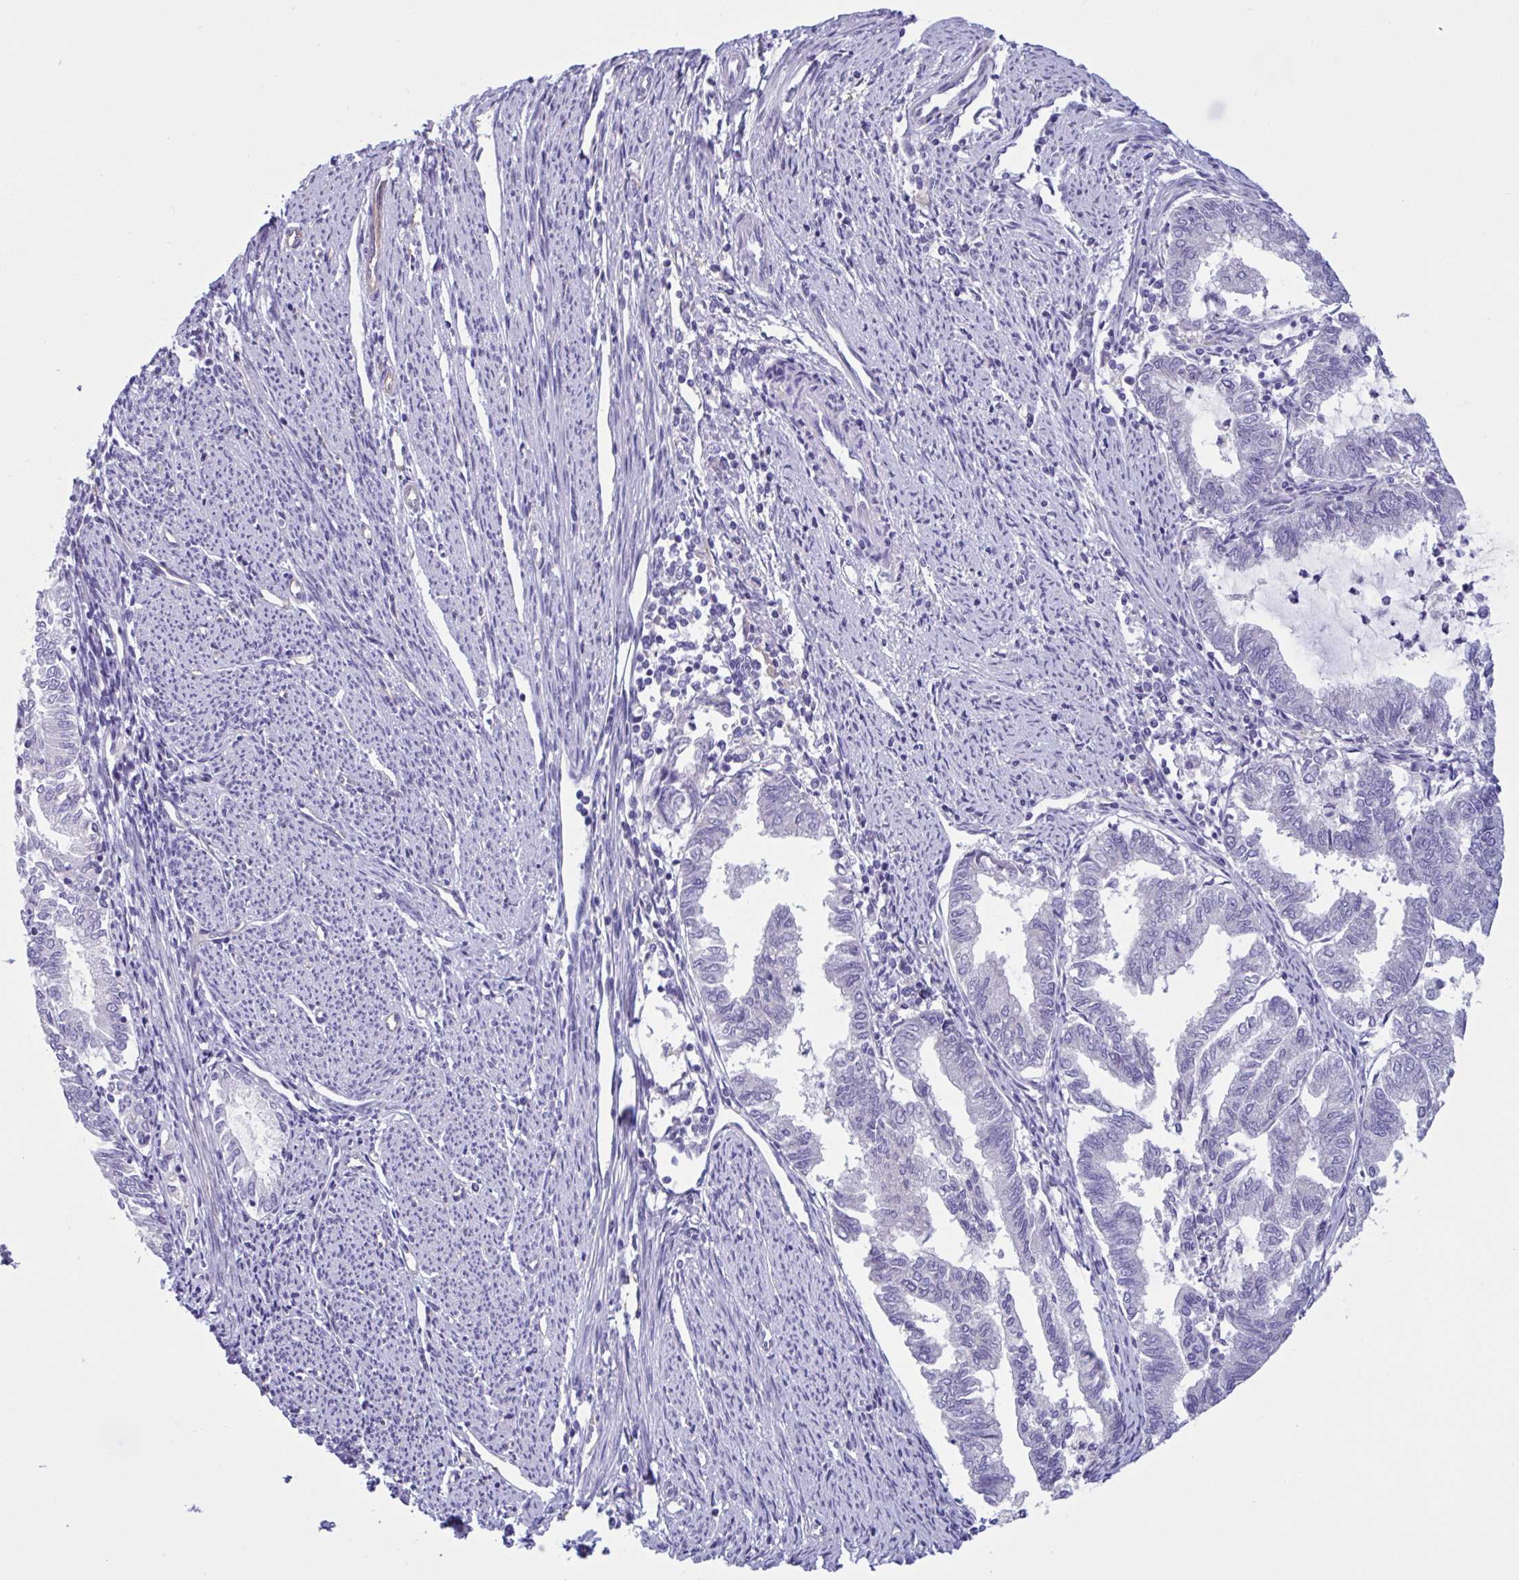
{"staining": {"intensity": "negative", "quantity": "none", "location": "none"}, "tissue": "endometrial cancer", "cell_type": "Tumor cells", "image_type": "cancer", "snomed": [{"axis": "morphology", "description": "Adenocarcinoma, NOS"}, {"axis": "topography", "description": "Endometrium"}], "caption": "Tumor cells show no significant positivity in adenocarcinoma (endometrial).", "gene": "RPL22L1", "patient": {"sex": "female", "age": 79}}